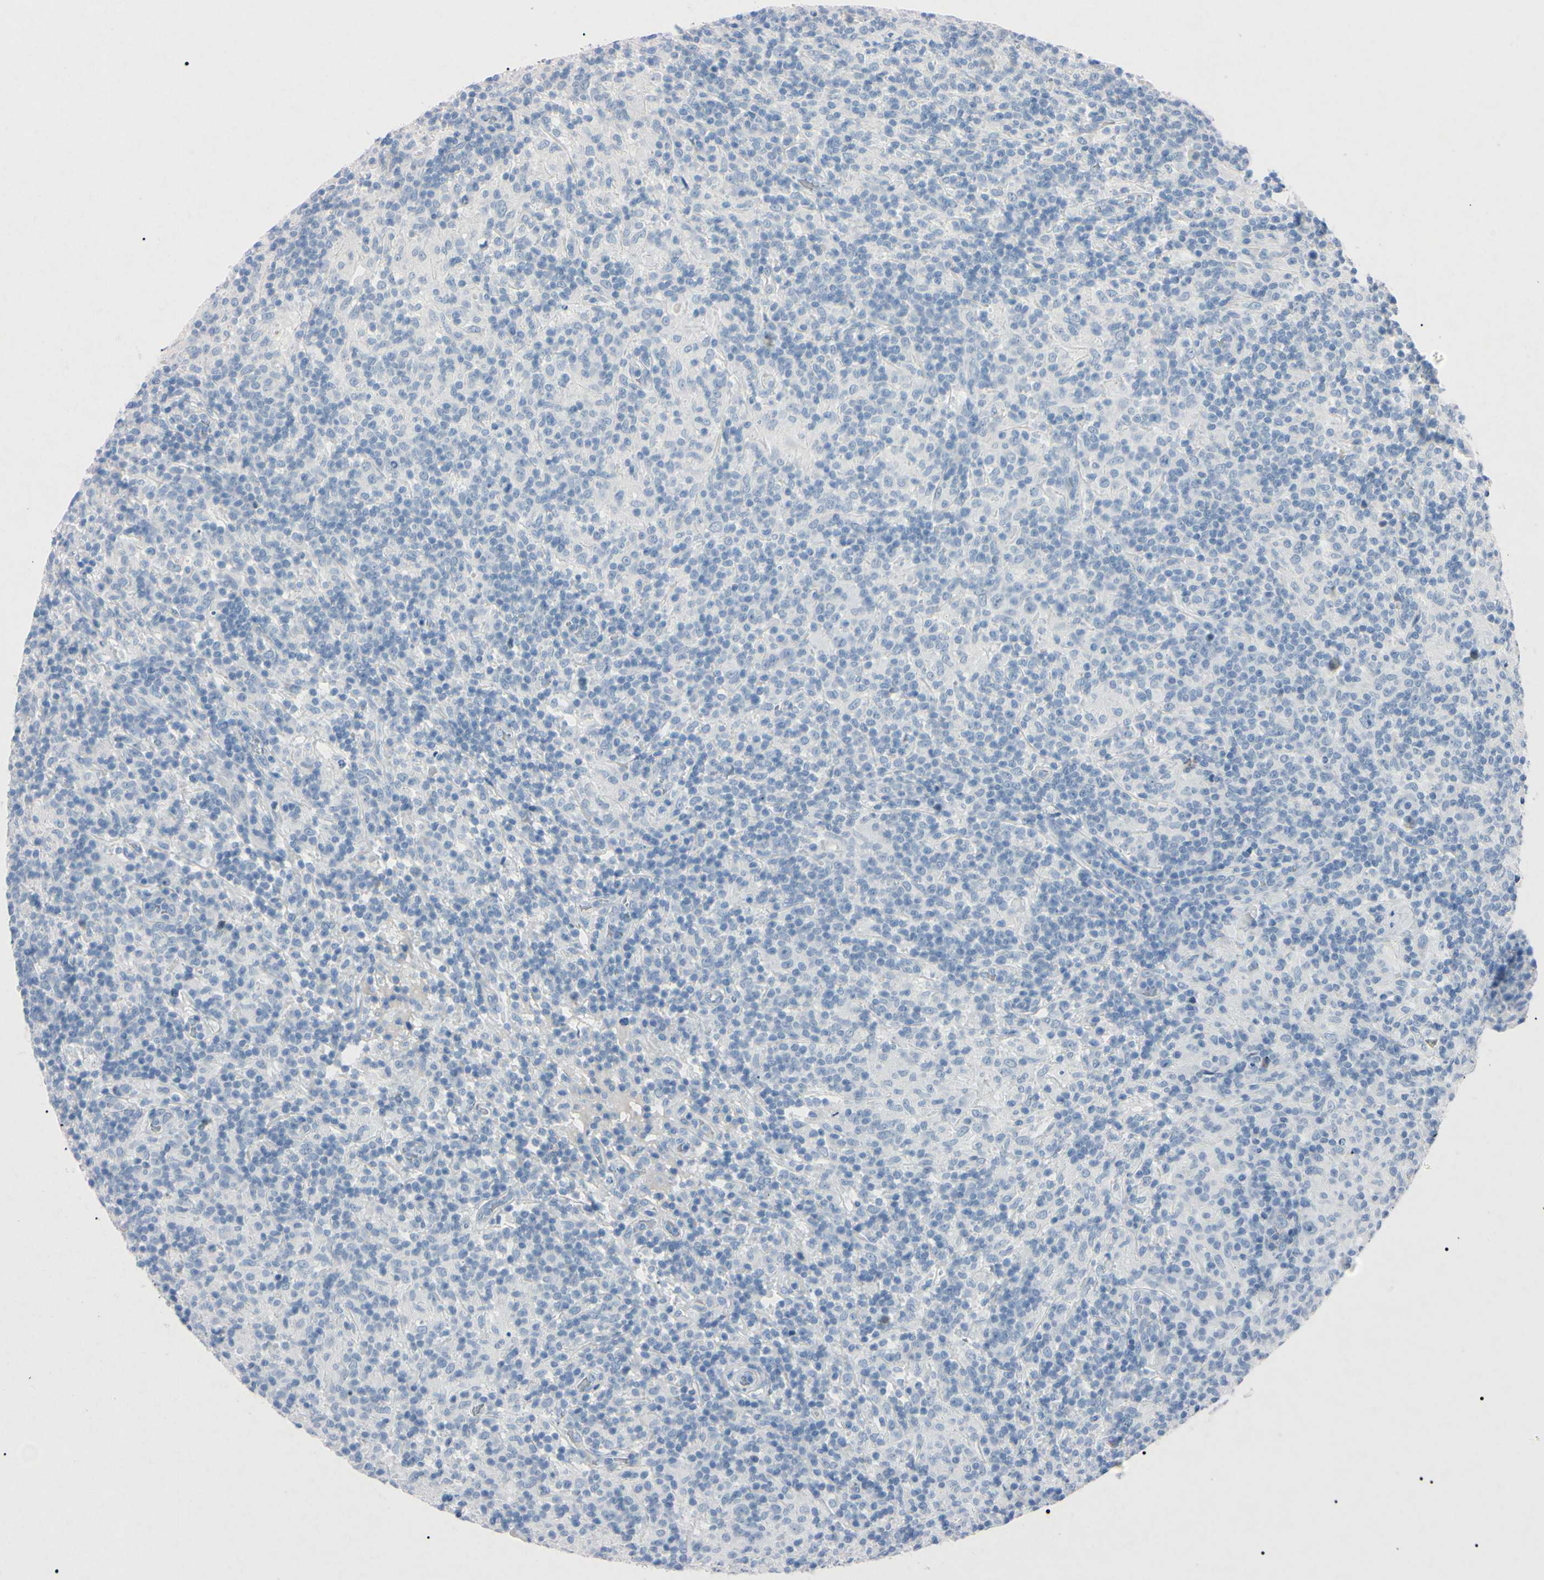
{"staining": {"intensity": "negative", "quantity": "none", "location": "none"}, "tissue": "lymphoma", "cell_type": "Tumor cells", "image_type": "cancer", "snomed": [{"axis": "morphology", "description": "Hodgkin's disease, NOS"}, {"axis": "topography", "description": "Lymph node"}], "caption": "Tumor cells are negative for protein expression in human lymphoma.", "gene": "ELN", "patient": {"sex": "male", "age": 70}}